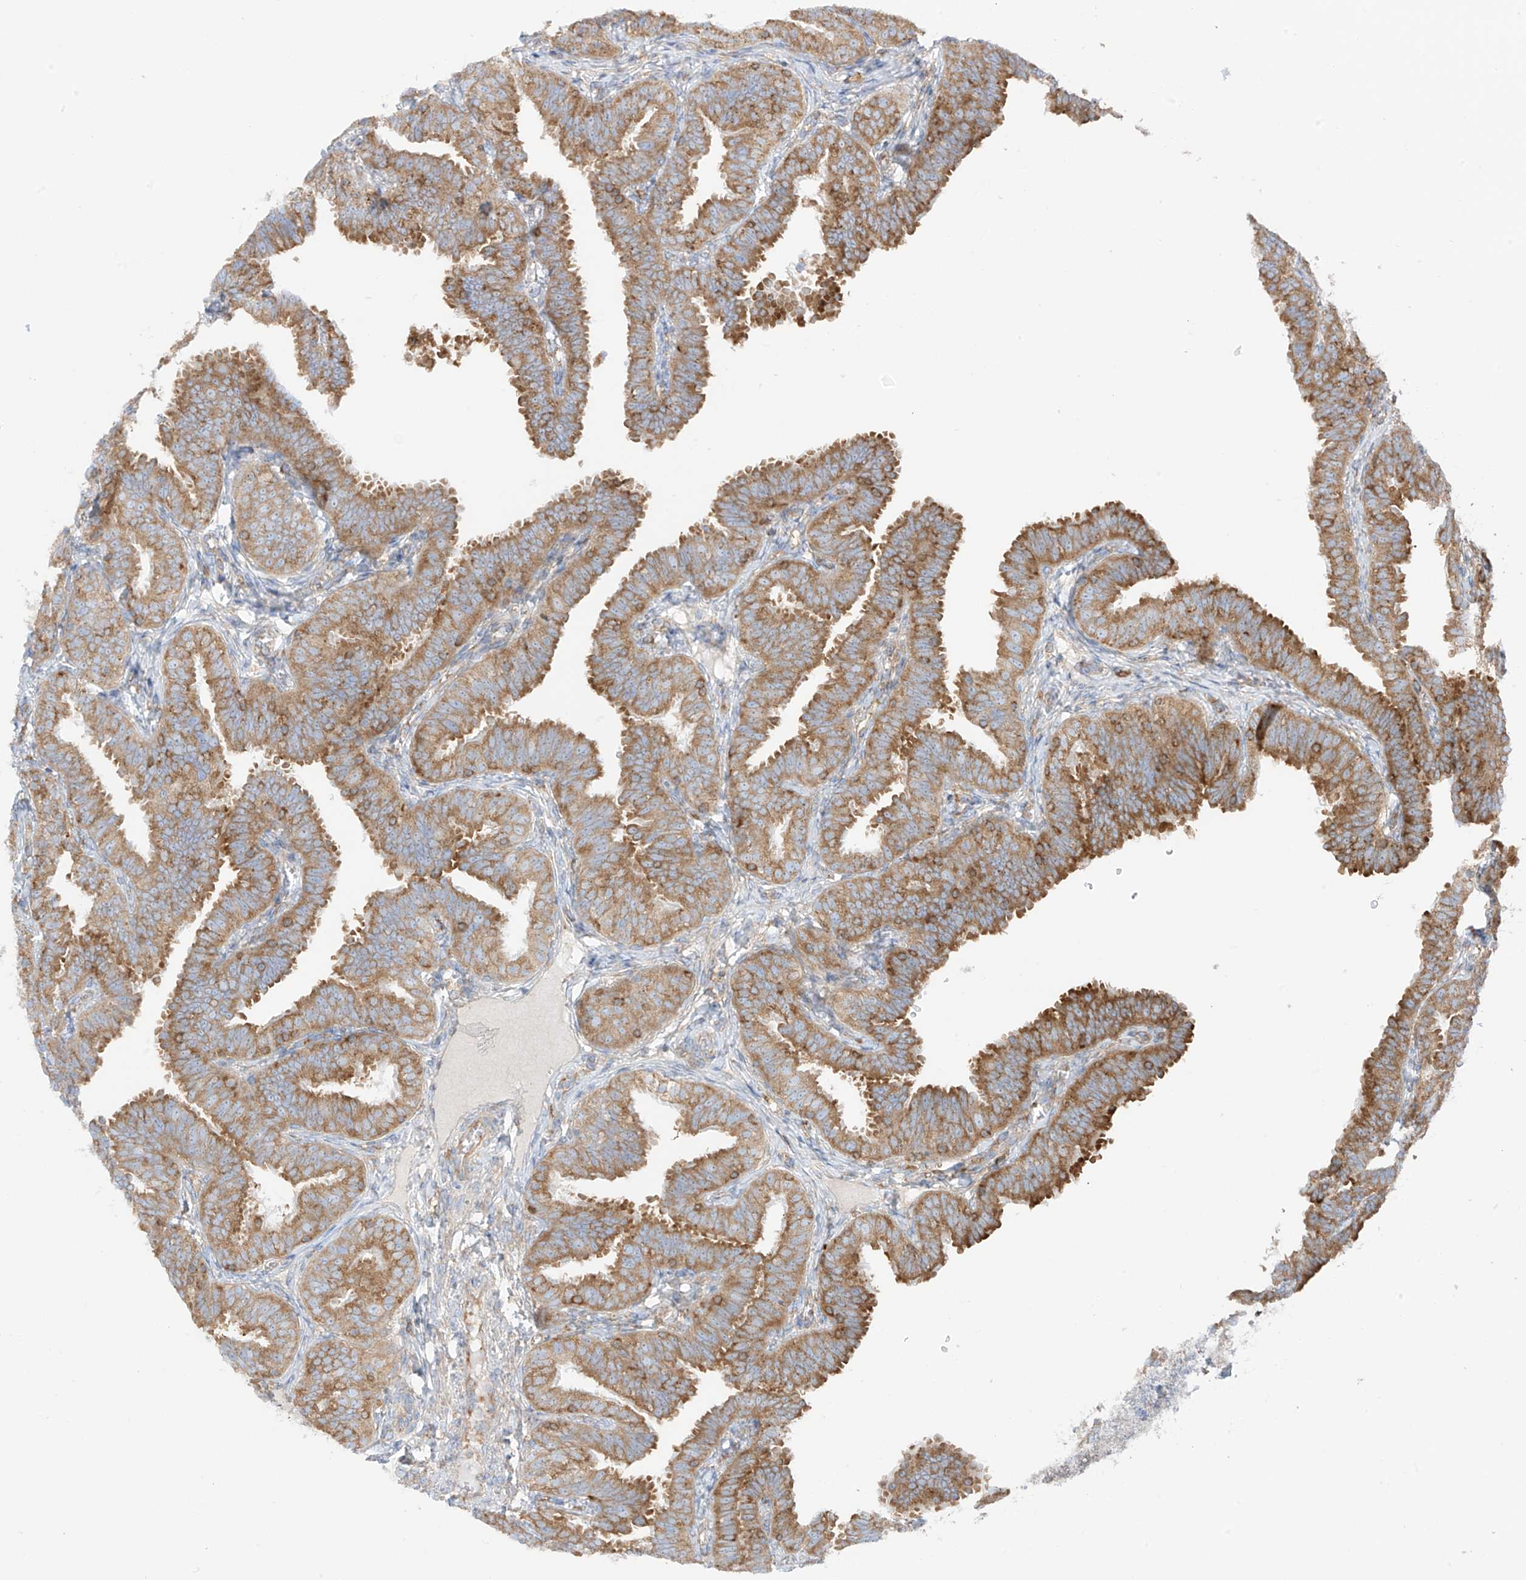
{"staining": {"intensity": "strong", "quantity": ">75%", "location": "cytoplasmic/membranous"}, "tissue": "fallopian tube", "cell_type": "Glandular cells", "image_type": "normal", "snomed": [{"axis": "morphology", "description": "Normal tissue, NOS"}, {"axis": "topography", "description": "Fallopian tube"}], "caption": "High-magnification brightfield microscopy of unremarkable fallopian tube stained with DAB (brown) and counterstained with hematoxylin (blue). glandular cells exhibit strong cytoplasmic/membranous staining is identified in about>75% of cells.", "gene": "XKR3", "patient": {"sex": "female", "age": 35}}